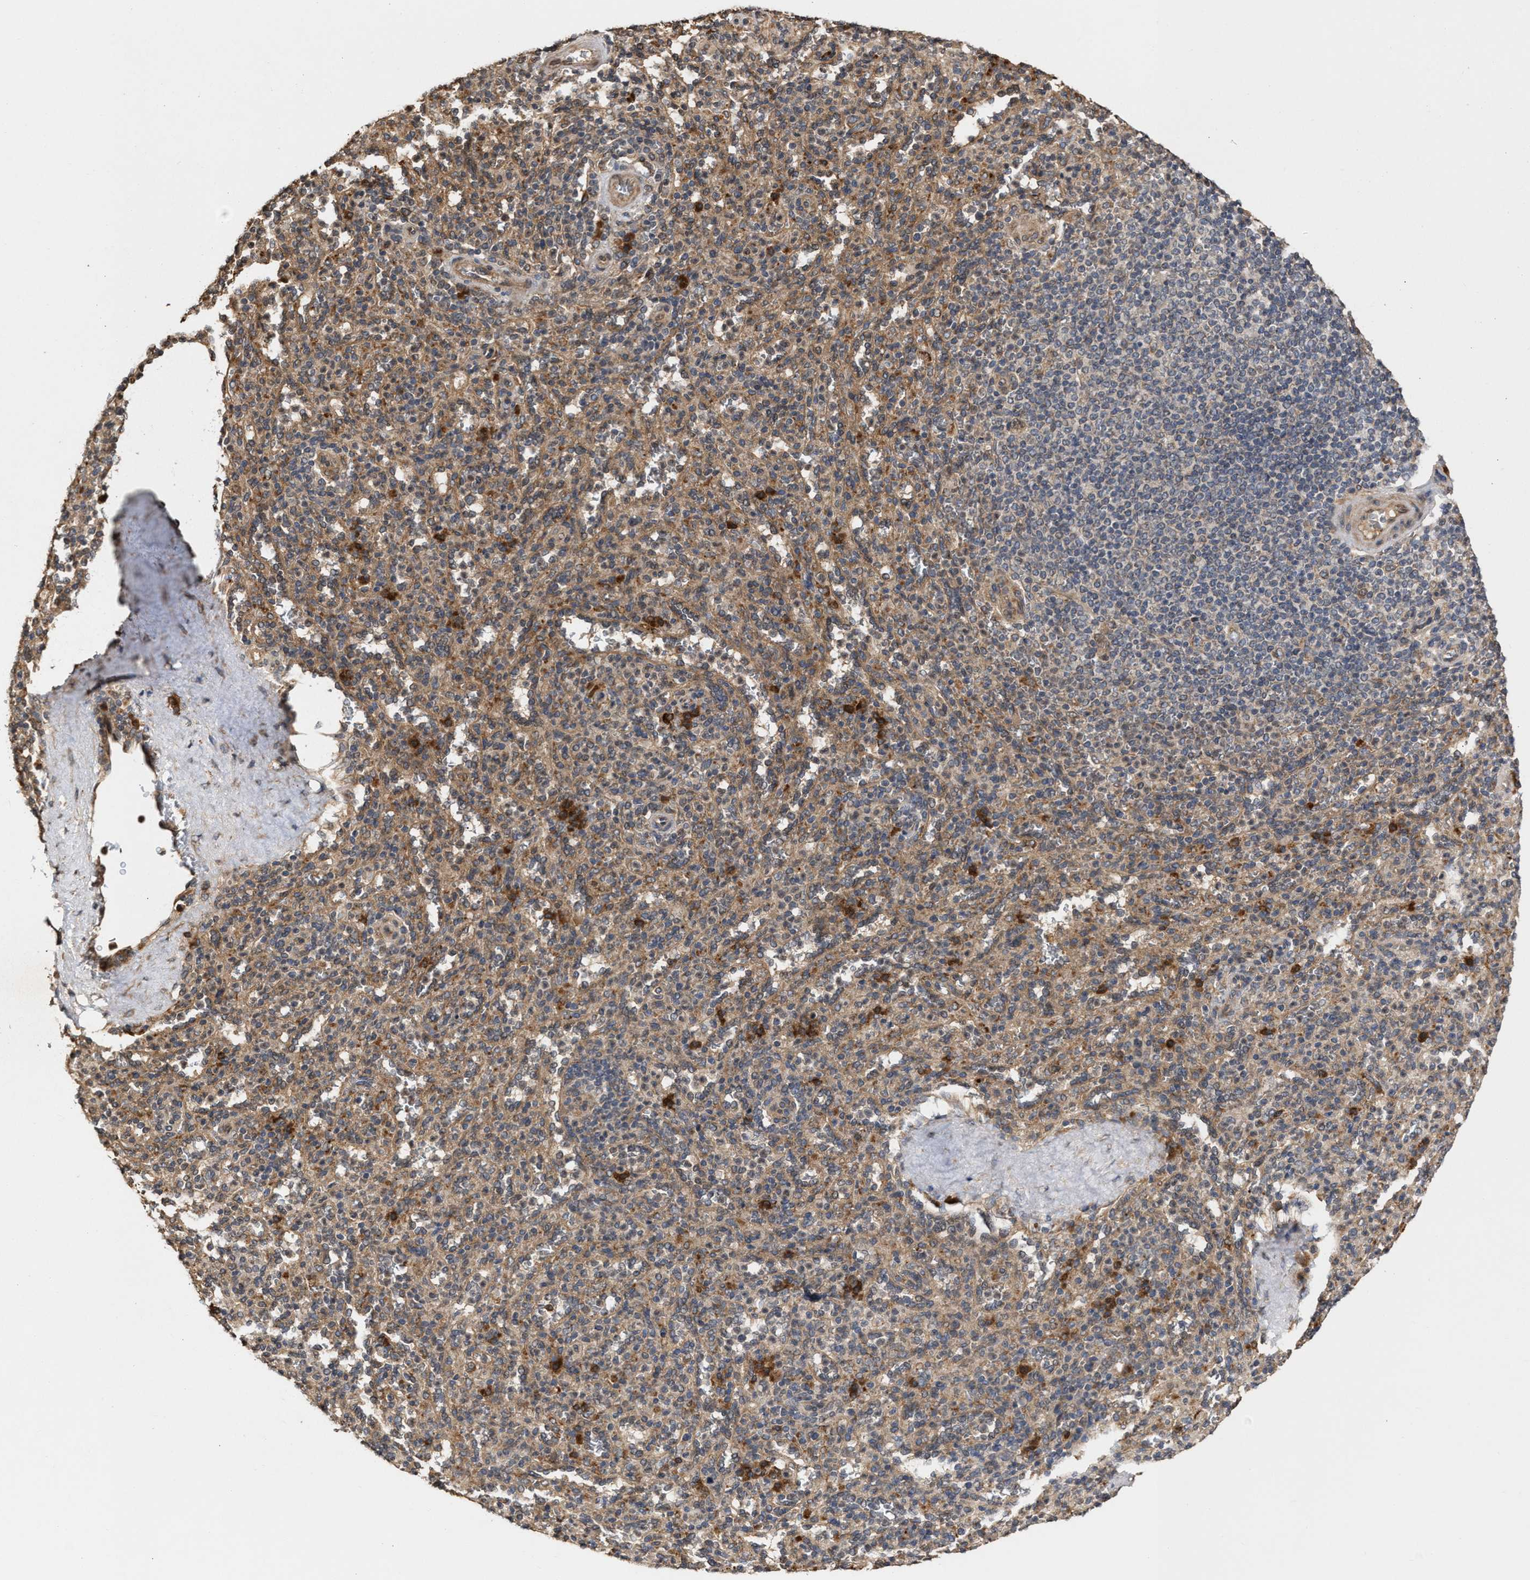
{"staining": {"intensity": "moderate", "quantity": "25%-75%", "location": "cytoplasmic/membranous"}, "tissue": "spleen", "cell_type": "Cells in red pulp", "image_type": "normal", "snomed": [{"axis": "morphology", "description": "Normal tissue, NOS"}, {"axis": "topography", "description": "Spleen"}], "caption": "Normal spleen shows moderate cytoplasmic/membranous positivity in approximately 25%-75% of cells in red pulp, visualized by immunohistochemistry.", "gene": "SAR1A", "patient": {"sex": "male", "age": 36}}